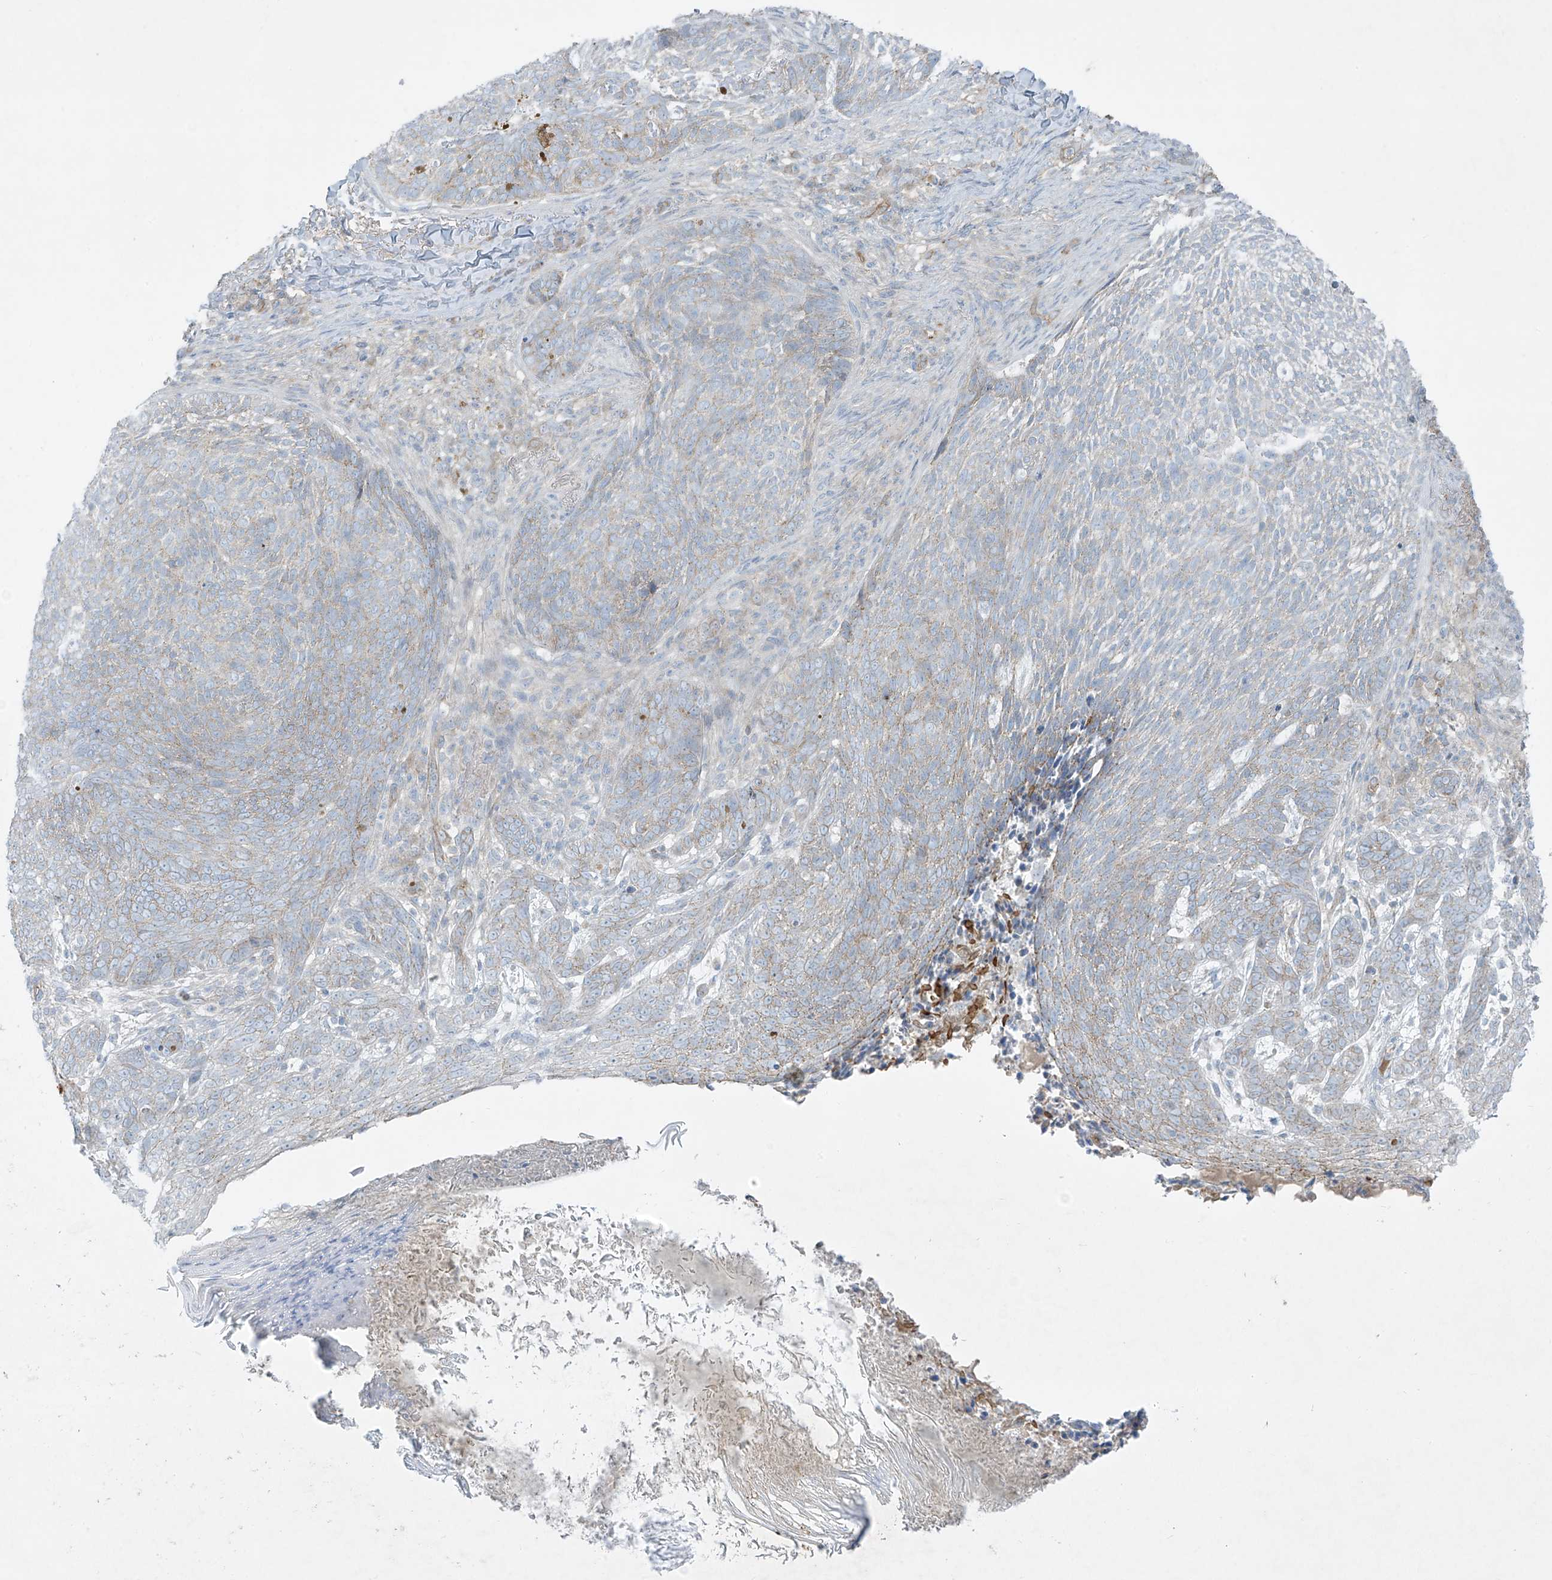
{"staining": {"intensity": "weak", "quantity": "25%-75%", "location": "cytoplasmic/membranous"}, "tissue": "skin cancer", "cell_type": "Tumor cells", "image_type": "cancer", "snomed": [{"axis": "morphology", "description": "Basal cell carcinoma"}, {"axis": "topography", "description": "Skin"}], "caption": "Protein expression analysis of skin basal cell carcinoma demonstrates weak cytoplasmic/membranous positivity in approximately 25%-75% of tumor cells. Nuclei are stained in blue.", "gene": "VAMP5", "patient": {"sex": "male", "age": 85}}